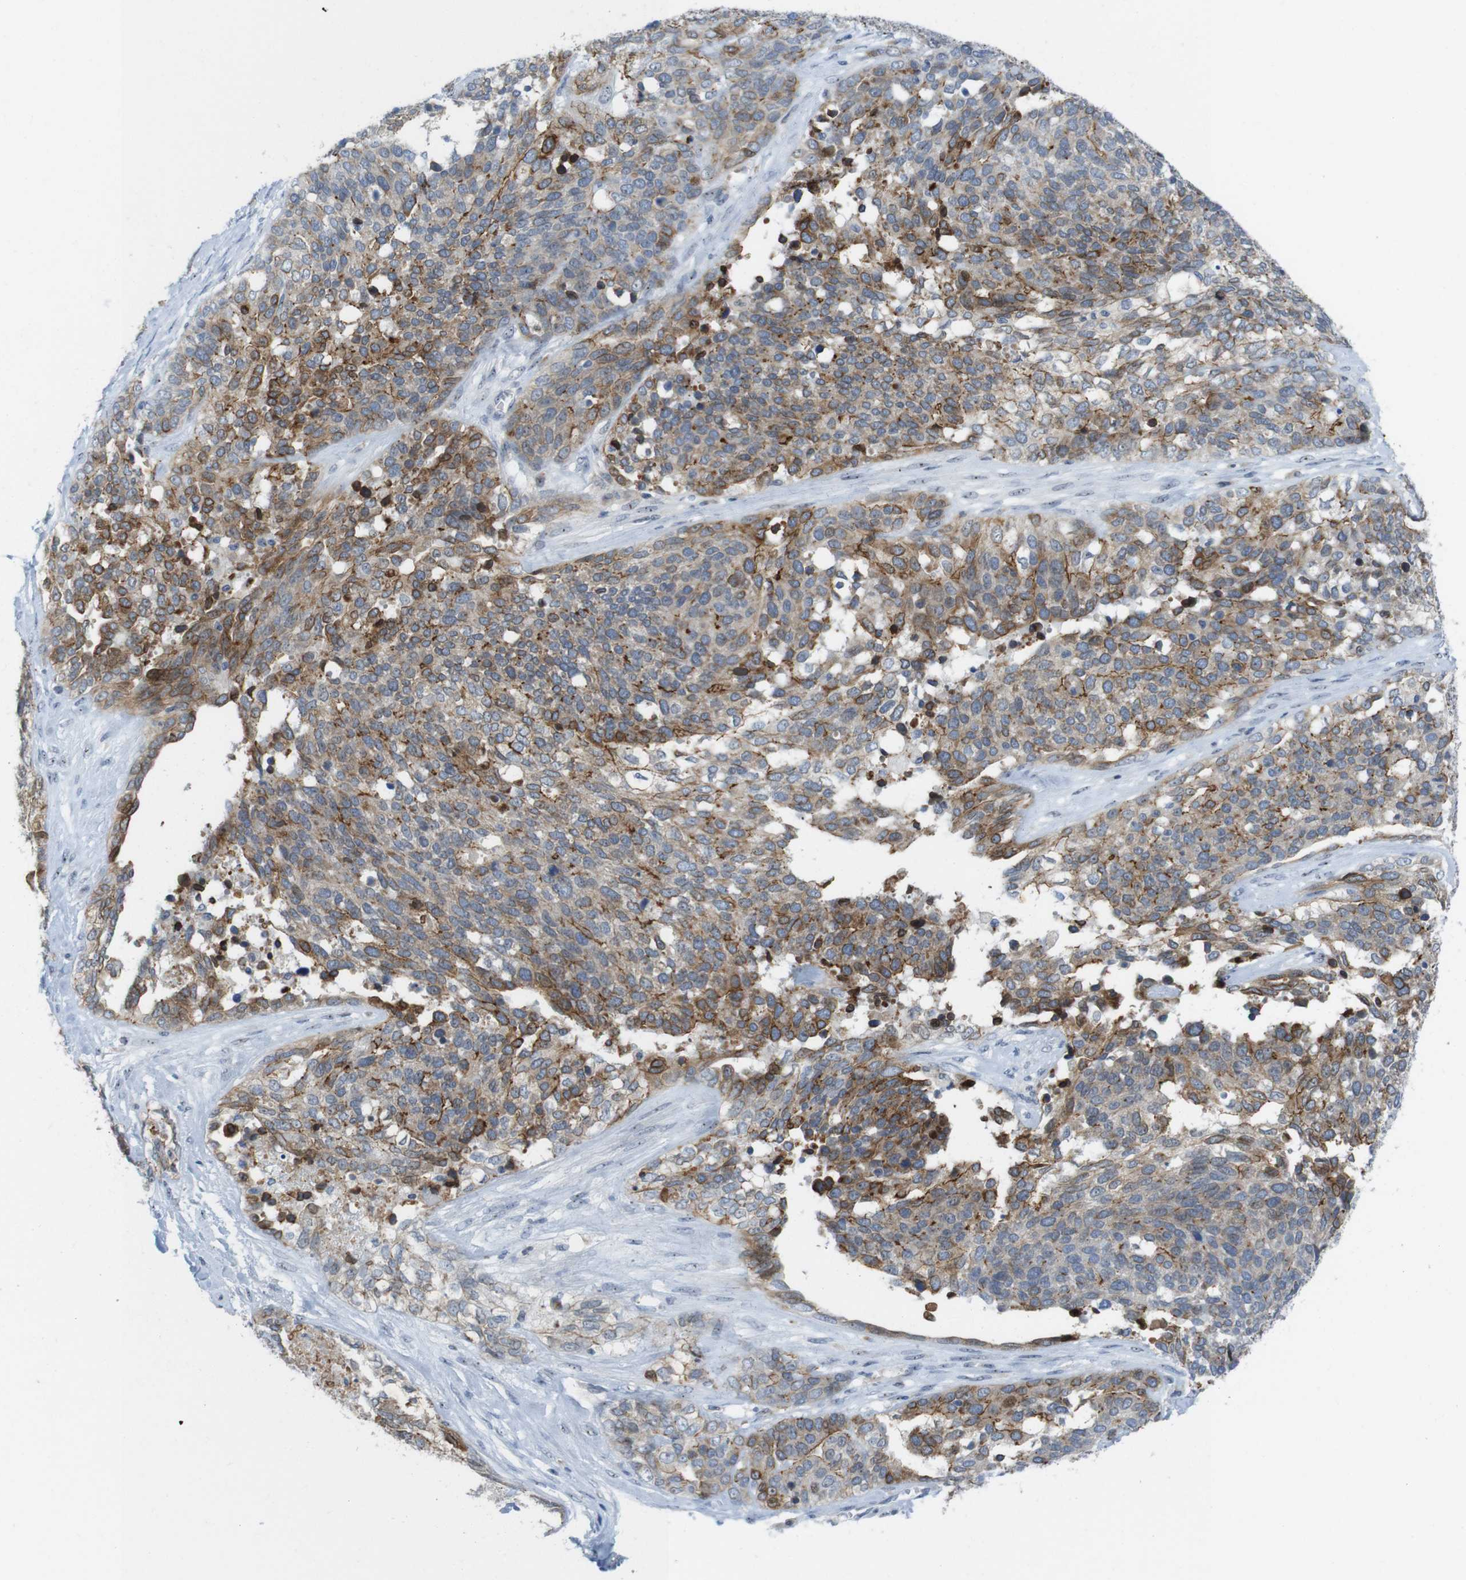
{"staining": {"intensity": "moderate", "quantity": "25%-75%", "location": "cytoplasmic/membranous"}, "tissue": "ovarian cancer", "cell_type": "Tumor cells", "image_type": "cancer", "snomed": [{"axis": "morphology", "description": "Cystadenocarcinoma, serous, NOS"}, {"axis": "topography", "description": "Ovary"}], "caption": "Immunohistochemistry (IHC) staining of ovarian cancer (serous cystadenocarcinoma), which shows medium levels of moderate cytoplasmic/membranous staining in approximately 25%-75% of tumor cells indicating moderate cytoplasmic/membranous protein positivity. The staining was performed using DAB (3,3'-diaminobenzidine) (brown) for protein detection and nuclei were counterstained in hematoxylin (blue).", "gene": "TJP3", "patient": {"sex": "female", "age": 44}}